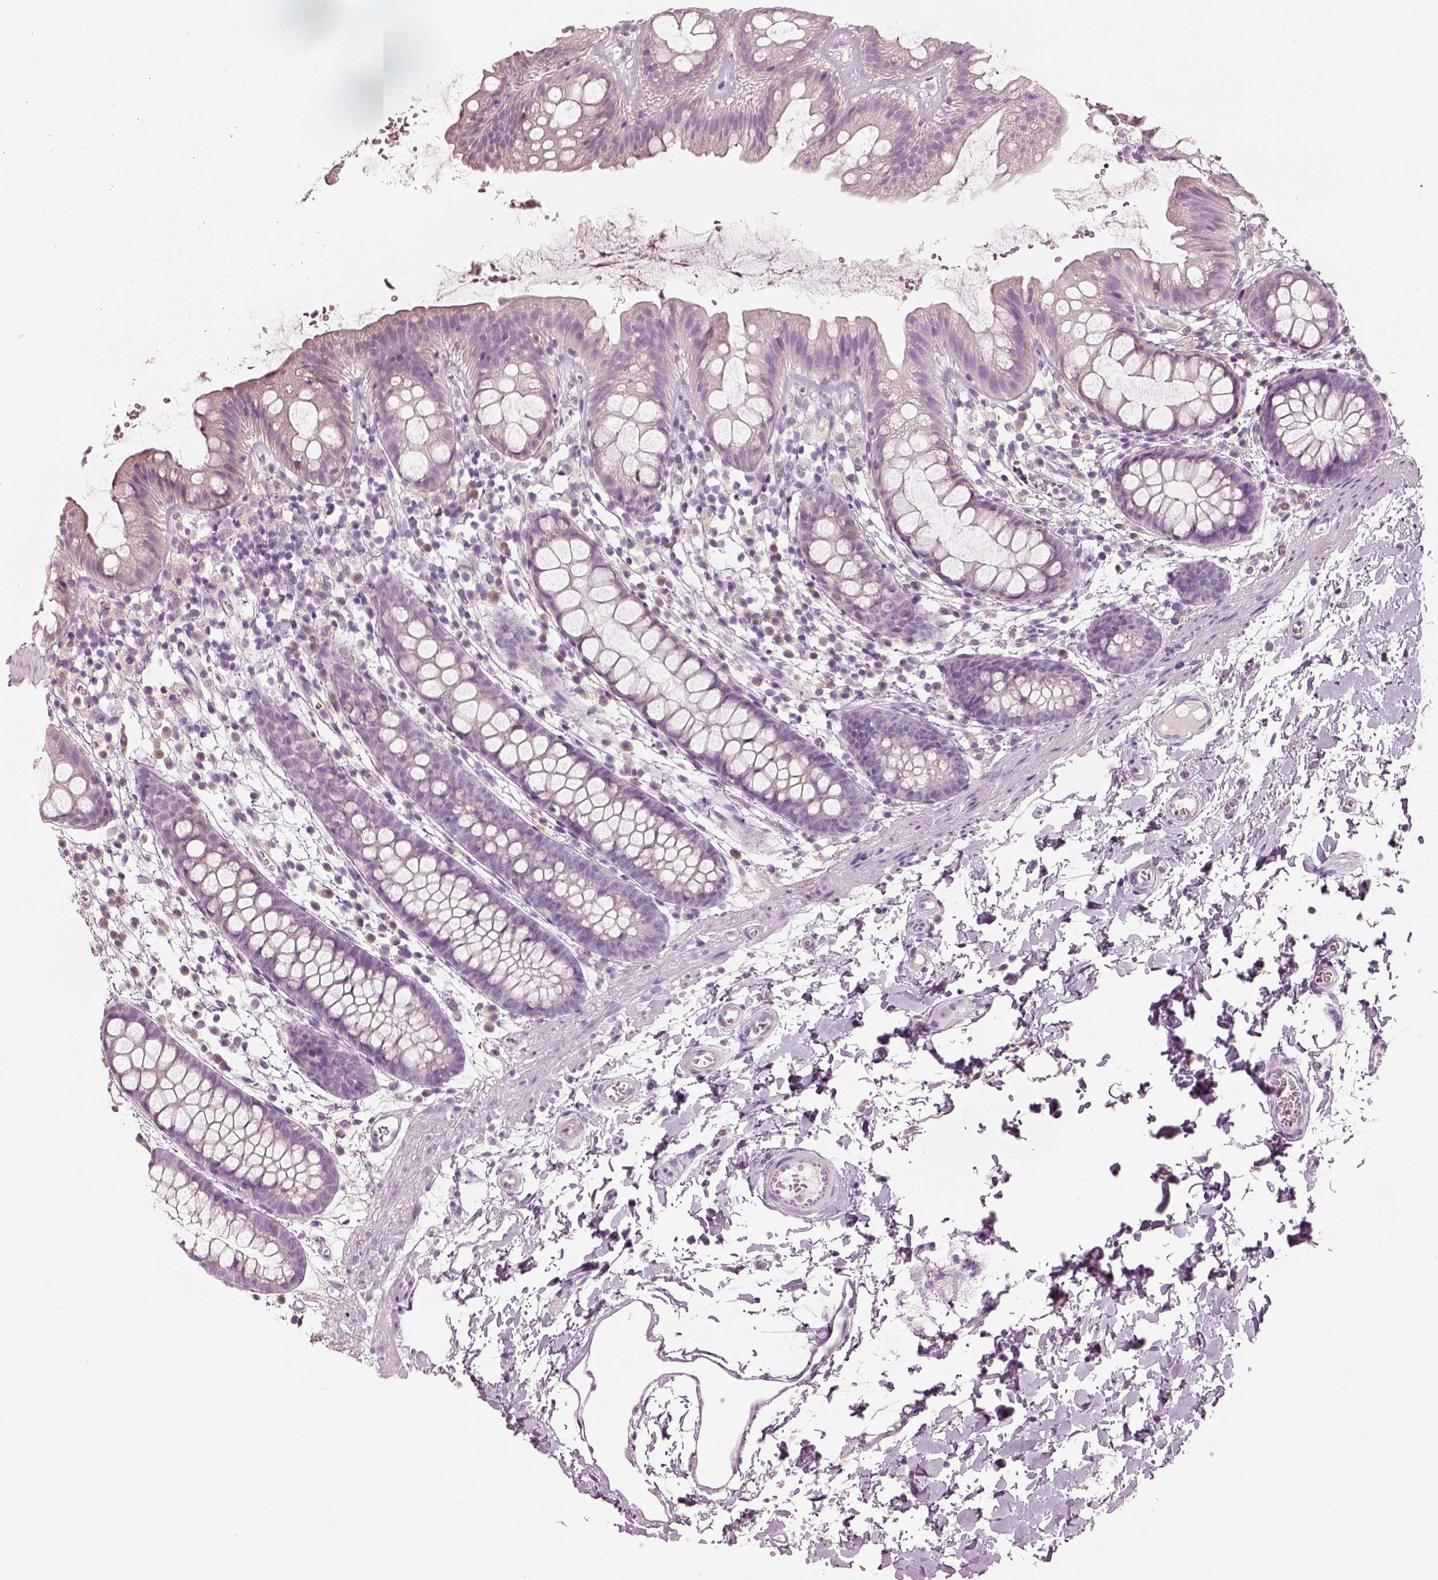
{"staining": {"intensity": "negative", "quantity": "none", "location": "none"}, "tissue": "rectum", "cell_type": "Glandular cells", "image_type": "normal", "snomed": [{"axis": "morphology", "description": "Normal tissue, NOS"}, {"axis": "topography", "description": "Rectum"}], "caption": "This is a photomicrograph of immunohistochemistry staining of normal rectum, which shows no staining in glandular cells. (DAB immunohistochemistry, high magnification).", "gene": "PNOC", "patient": {"sex": "male", "age": 57}}